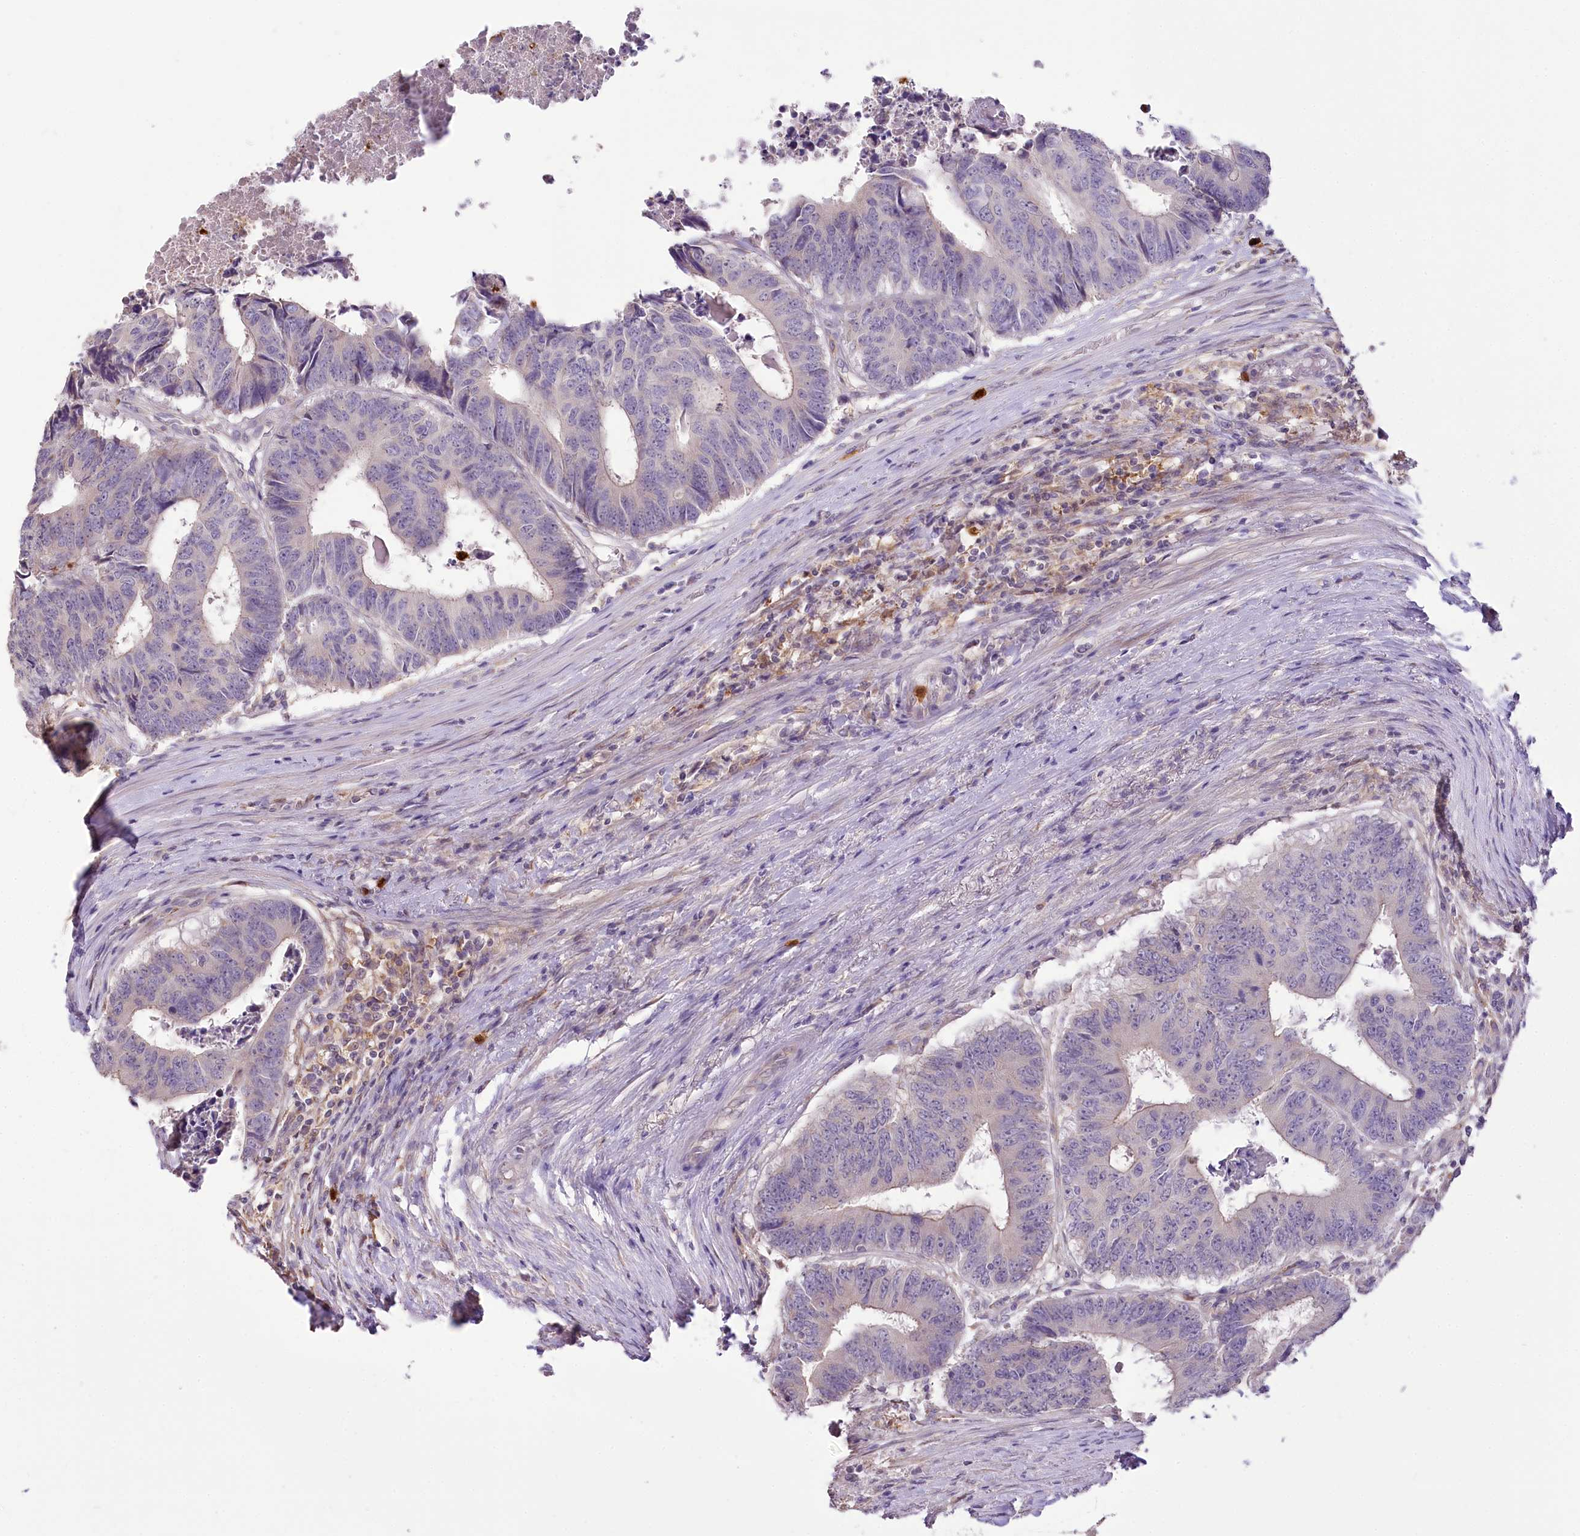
{"staining": {"intensity": "negative", "quantity": "none", "location": "none"}, "tissue": "colorectal cancer", "cell_type": "Tumor cells", "image_type": "cancer", "snomed": [{"axis": "morphology", "description": "Adenocarcinoma, NOS"}, {"axis": "topography", "description": "Rectum"}], "caption": "Immunohistochemistry (IHC) micrograph of neoplastic tissue: colorectal cancer stained with DAB demonstrates no significant protein positivity in tumor cells.", "gene": "DPYD", "patient": {"sex": "male", "age": 84}}